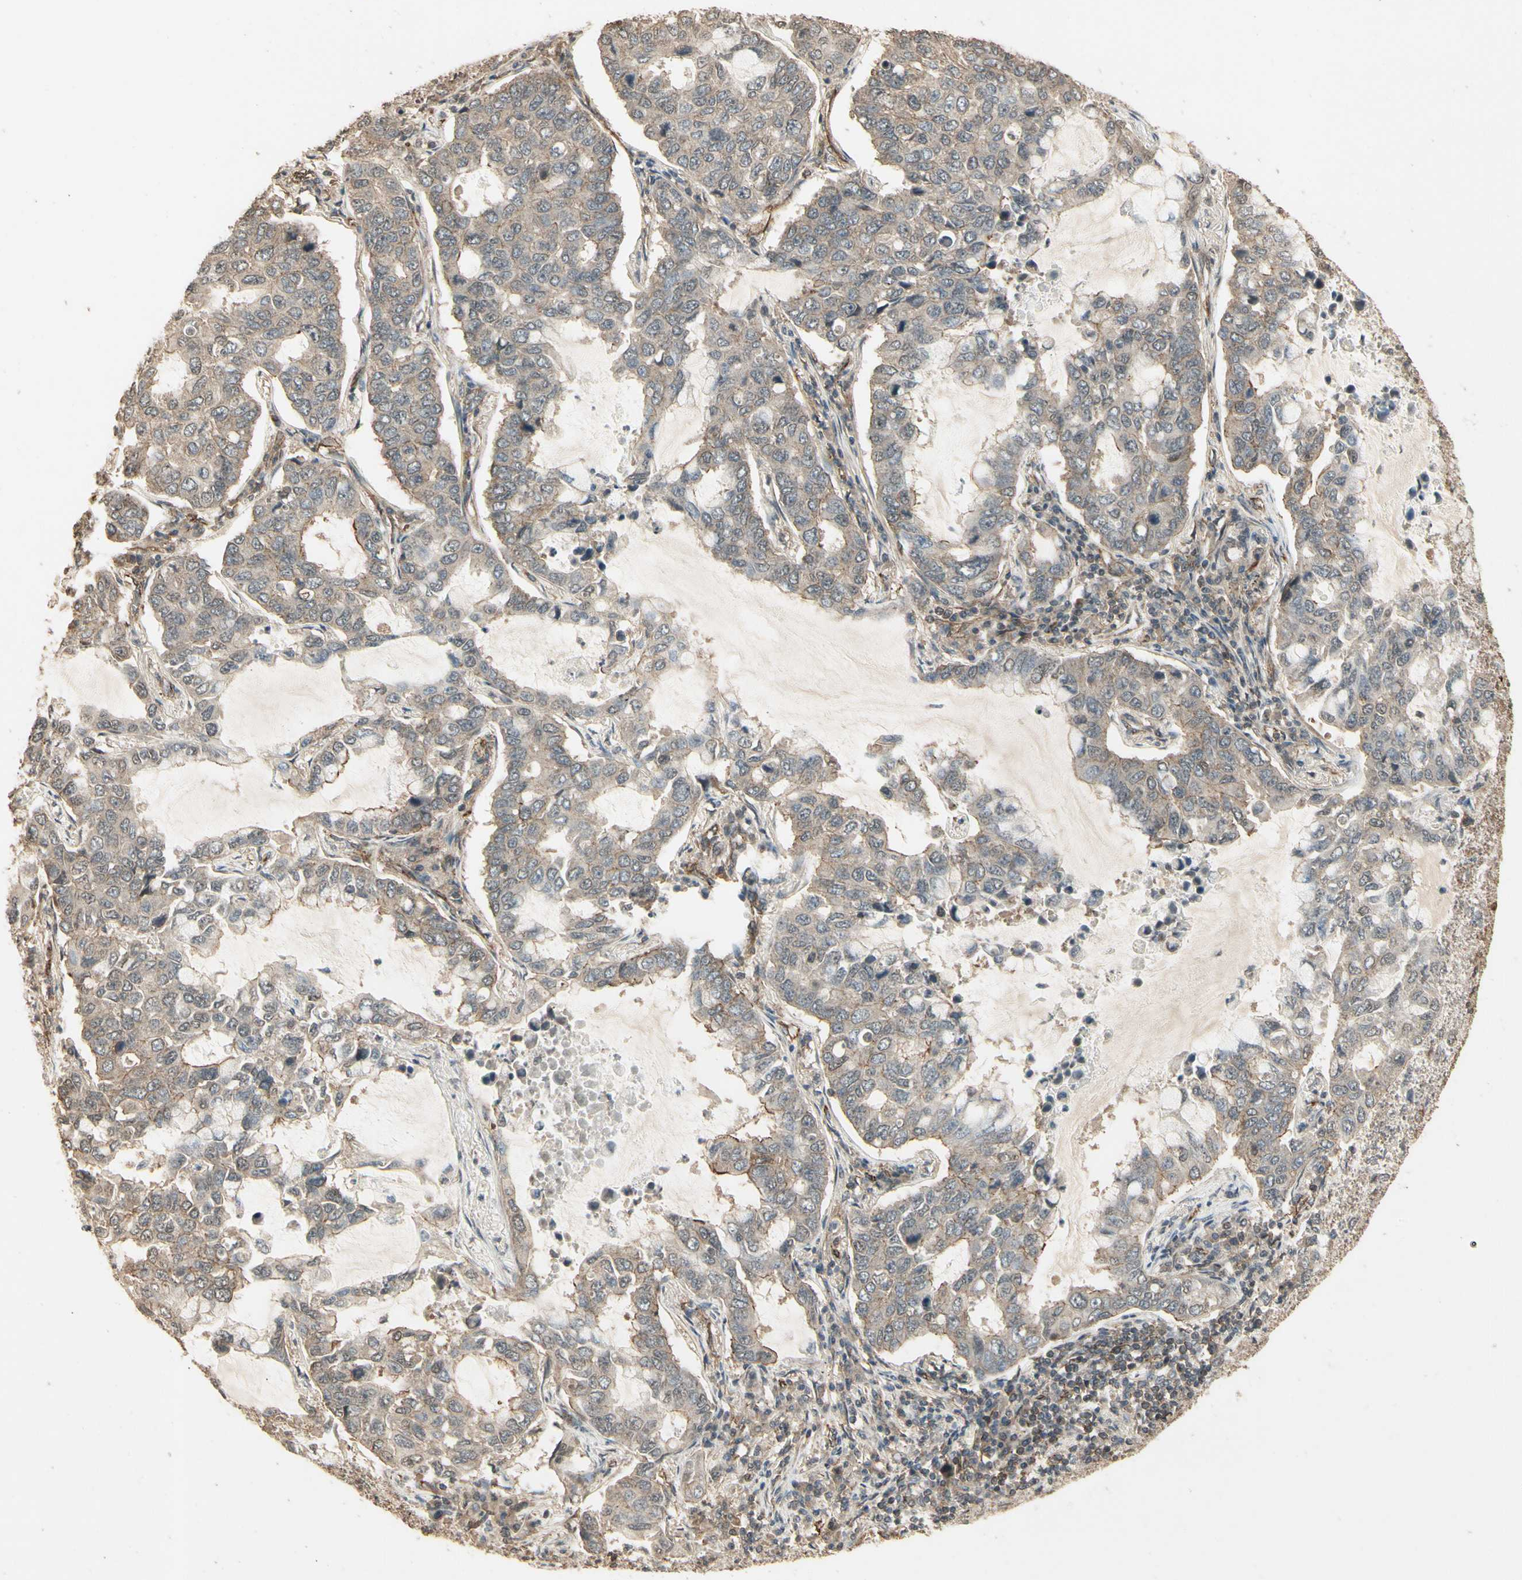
{"staining": {"intensity": "moderate", "quantity": "<25%", "location": "cytoplasmic/membranous"}, "tissue": "lung cancer", "cell_type": "Tumor cells", "image_type": "cancer", "snomed": [{"axis": "morphology", "description": "Adenocarcinoma, NOS"}, {"axis": "topography", "description": "Lung"}], "caption": "Immunohistochemistry (IHC) of human lung cancer shows low levels of moderate cytoplasmic/membranous positivity in about <25% of tumor cells. The protein of interest is stained brown, and the nuclei are stained in blue (DAB IHC with brightfield microscopy, high magnification).", "gene": "RNF180", "patient": {"sex": "male", "age": 64}}